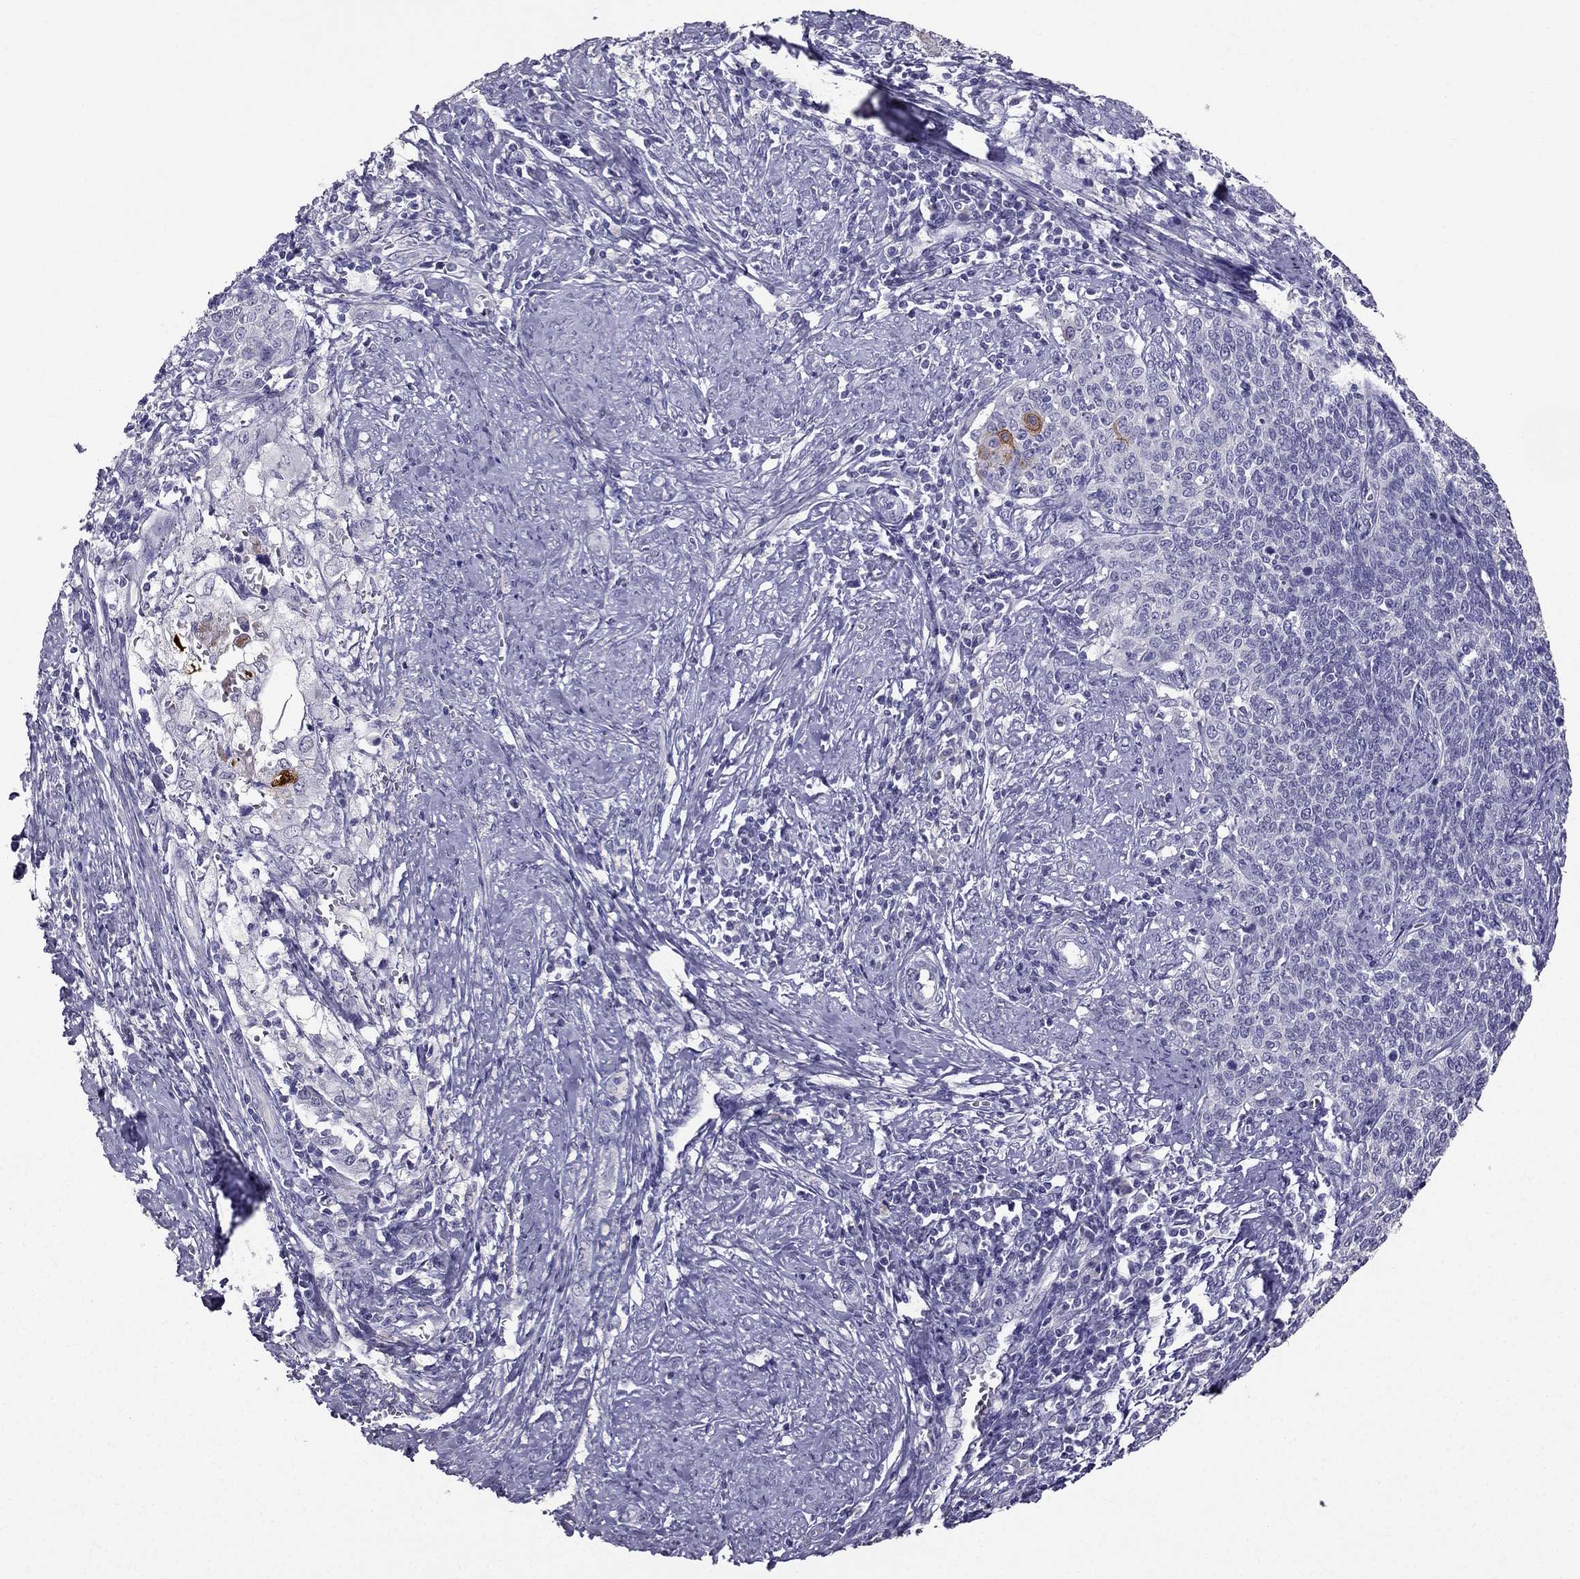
{"staining": {"intensity": "weak", "quantity": "<25%", "location": "cytoplasmic/membranous"}, "tissue": "cervical cancer", "cell_type": "Tumor cells", "image_type": "cancer", "snomed": [{"axis": "morphology", "description": "Squamous cell carcinoma, NOS"}, {"axis": "topography", "description": "Cervix"}], "caption": "Tumor cells show no significant positivity in cervical cancer (squamous cell carcinoma).", "gene": "SCG5", "patient": {"sex": "female", "age": 39}}